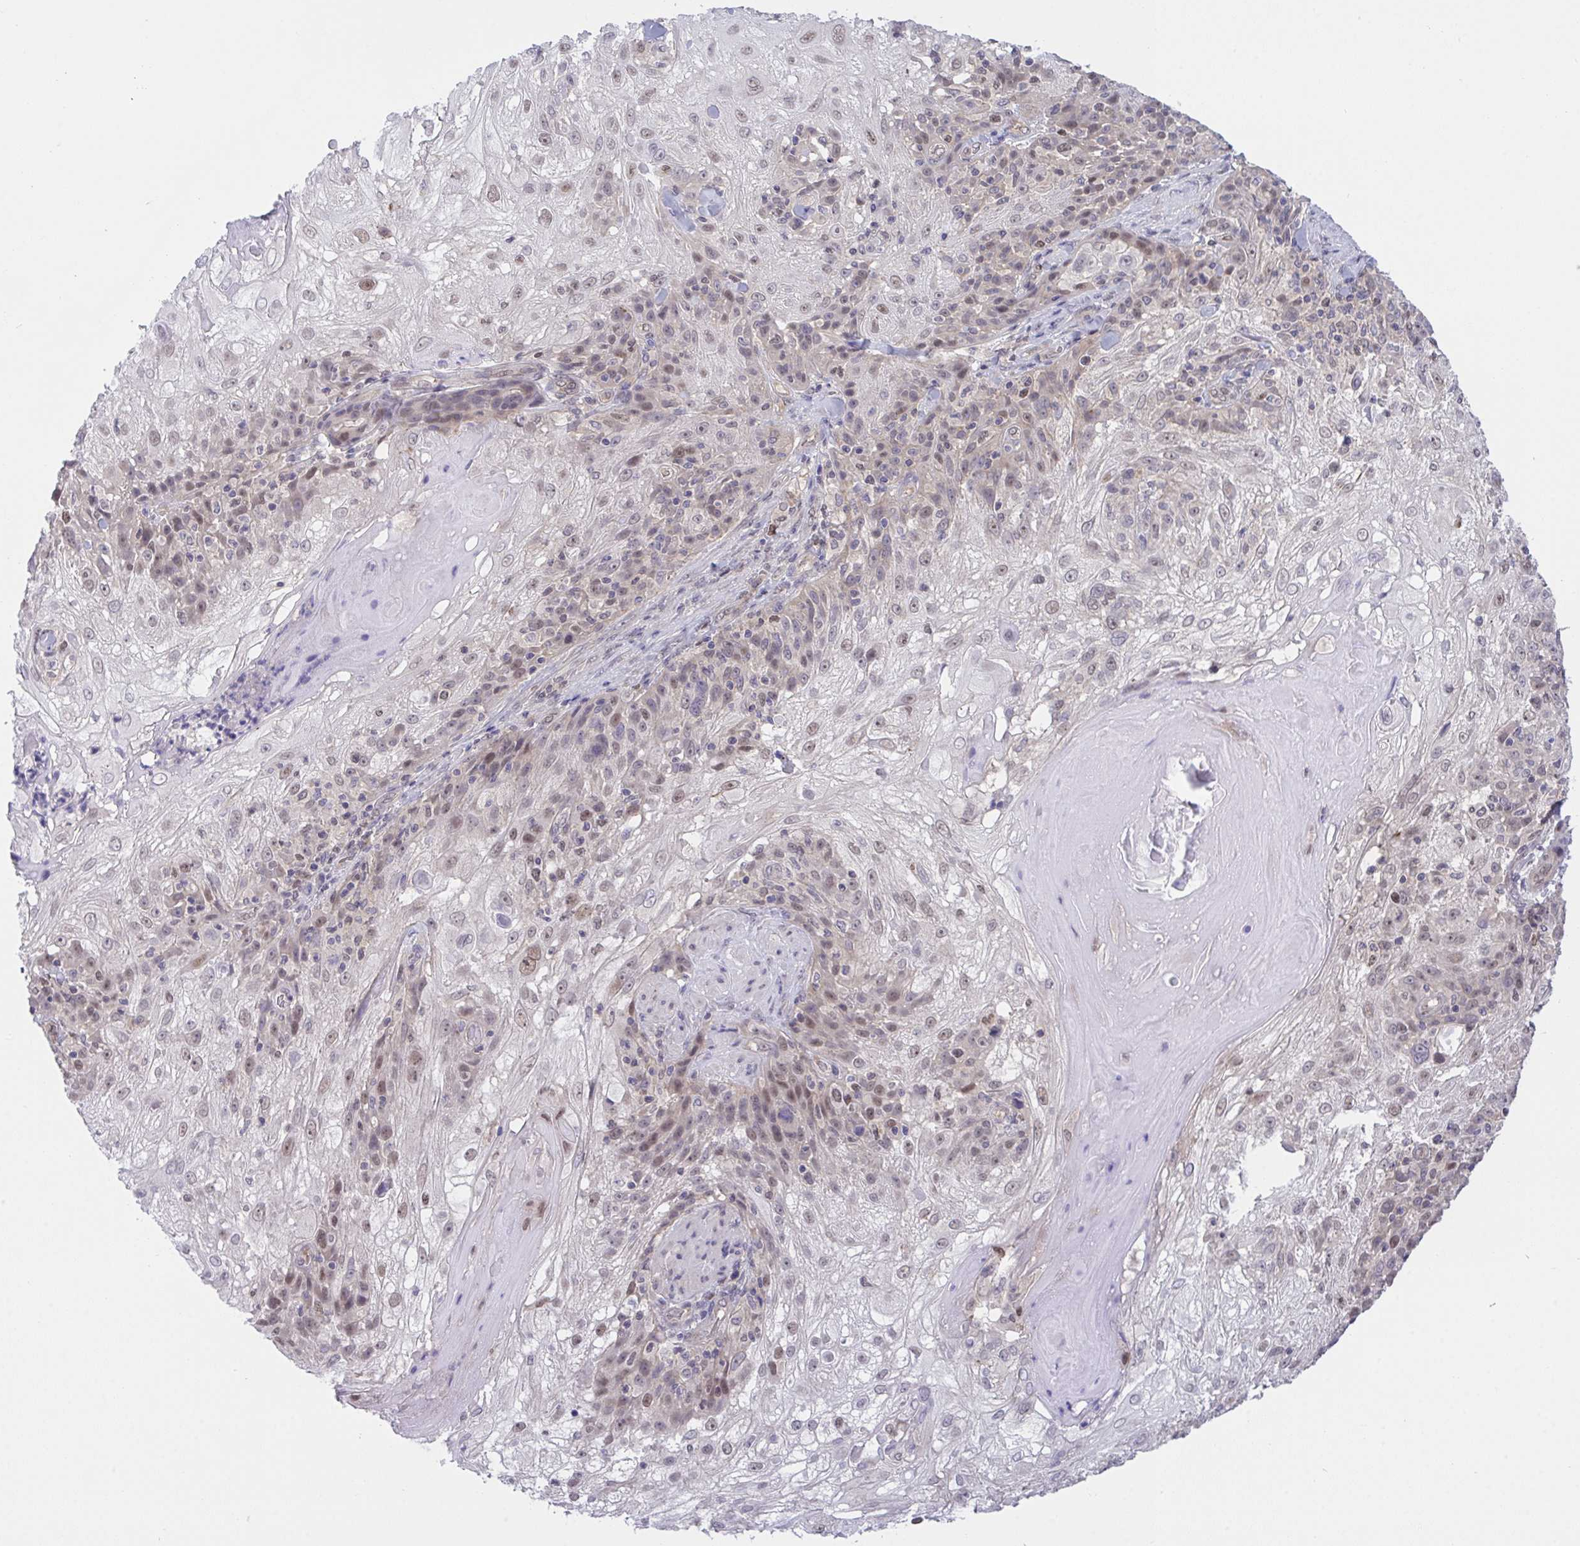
{"staining": {"intensity": "weak", "quantity": "25%-75%", "location": "nuclear"}, "tissue": "skin cancer", "cell_type": "Tumor cells", "image_type": "cancer", "snomed": [{"axis": "morphology", "description": "Normal tissue, NOS"}, {"axis": "morphology", "description": "Squamous cell carcinoma, NOS"}, {"axis": "topography", "description": "Skin"}], "caption": "DAB (3,3'-diaminobenzidine) immunohistochemical staining of skin cancer shows weak nuclear protein expression in approximately 25%-75% of tumor cells.", "gene": "ZNF444", "patient": {"sex": "female", "age": 83}}